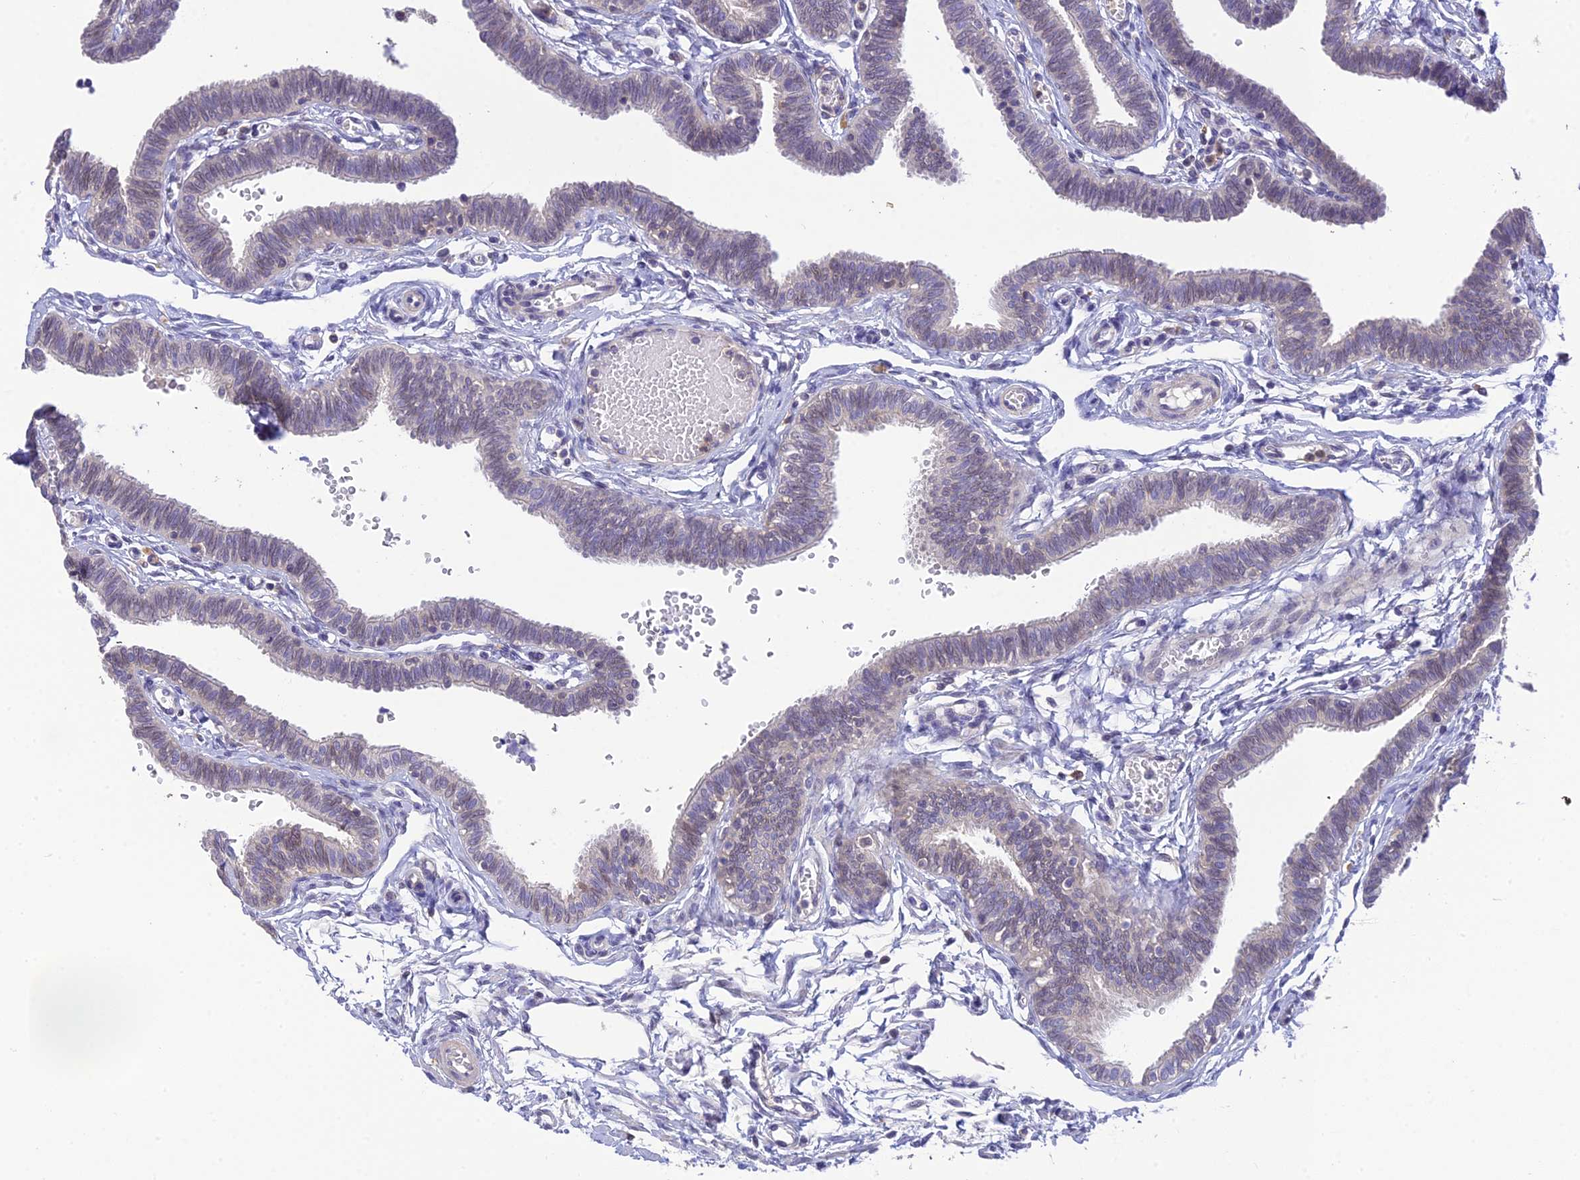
{"staining": {"intensity": "negative", "quantity": "none", "location": "none"}, "tissue": "fallopian tube", "cell_type": "Glandular cells", "image_type": "normal", "snomed": [{"axis": "morphology", "description": "Normal tissue, NOS"}, {"axis": "topography", "description": "Fallopian tube"}, {"axis": "topography", "description": "Ovary"}], "caption": "This is a histopathology image of immunohistochemistry (IHC) staining of unremarkable fallopian tube, which shows no staining in glandular cells.", "gene": "BMT2", "patient": {"sex": "female", "age": 23}}